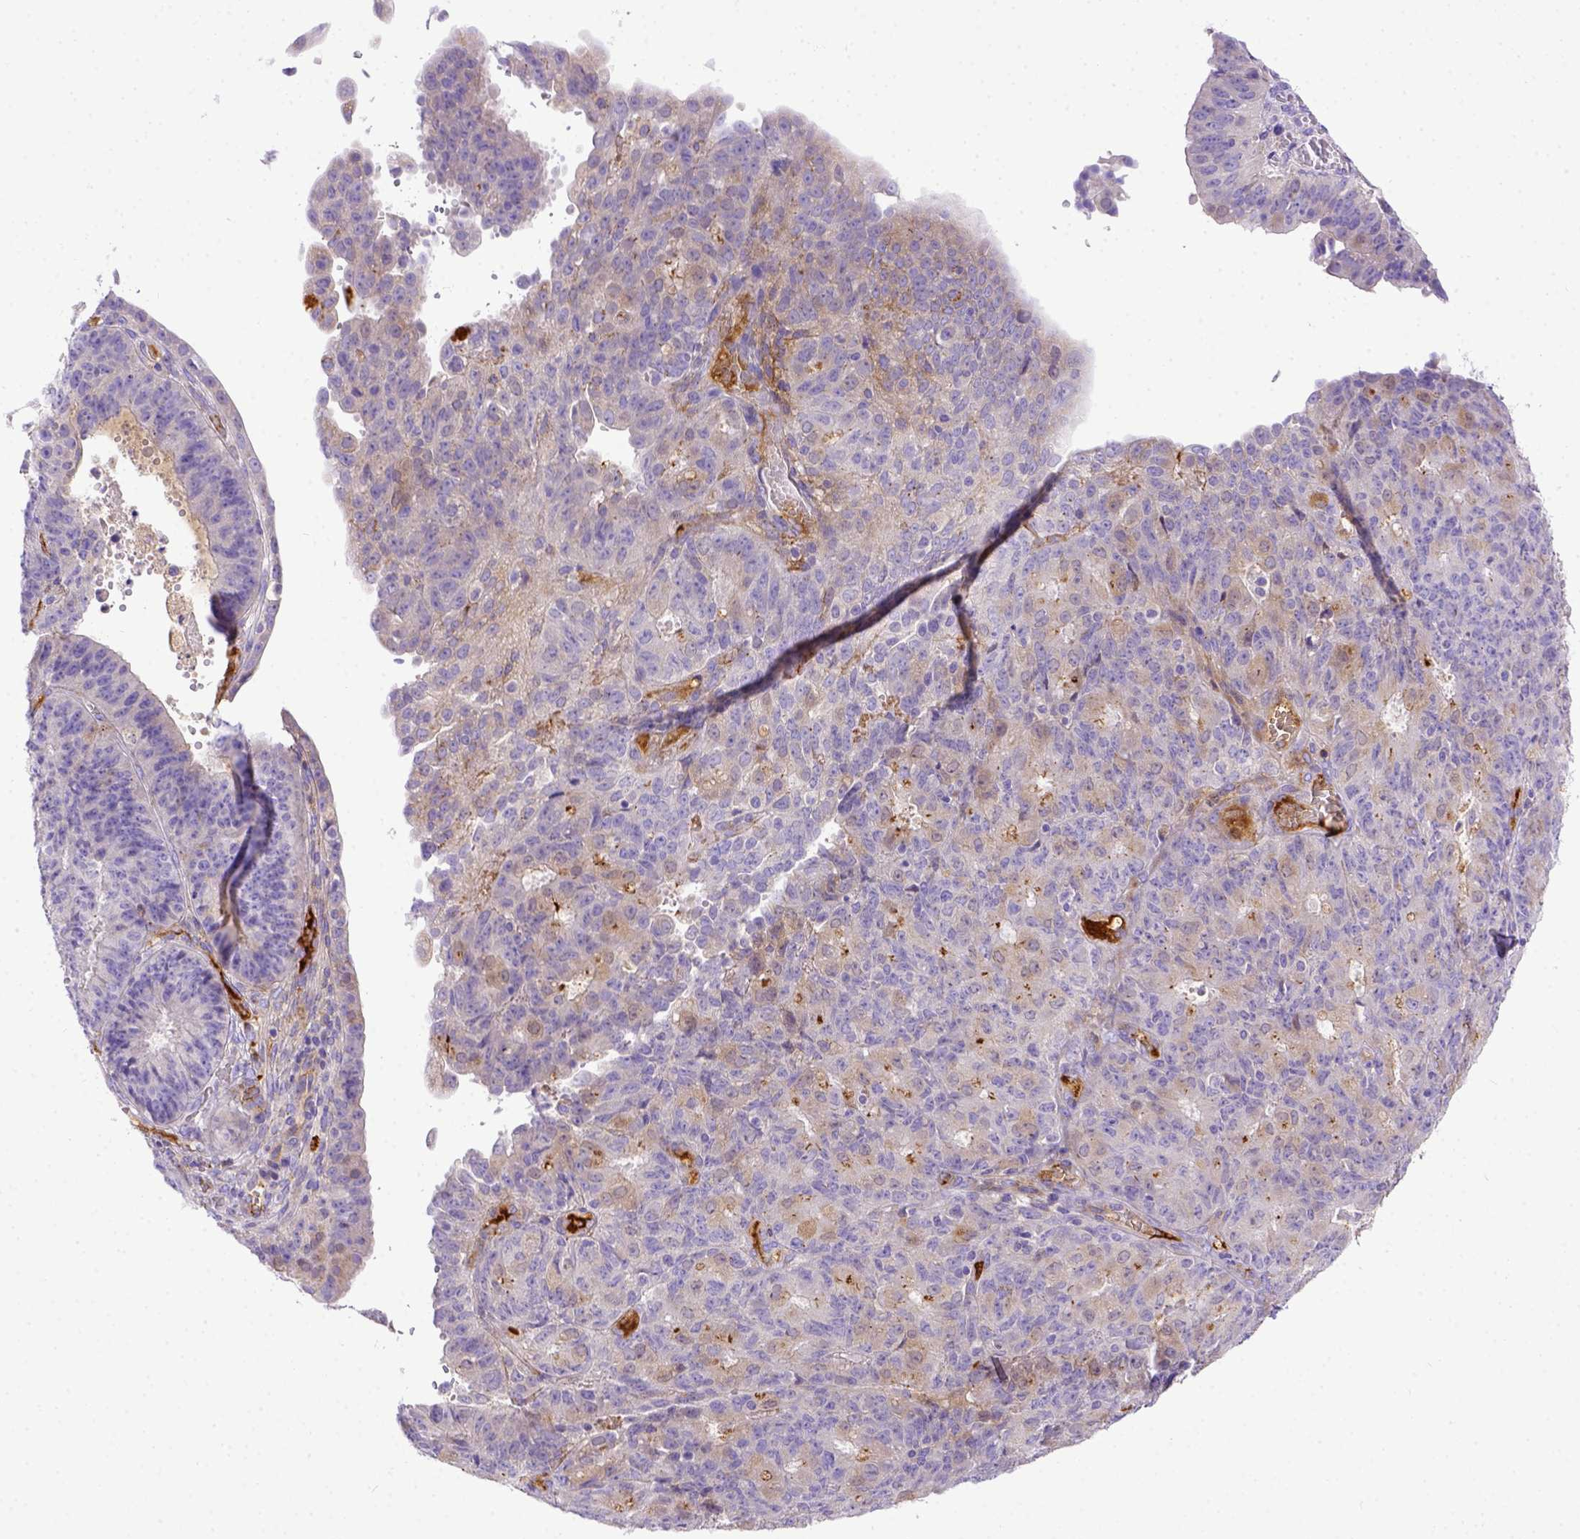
{"staining": {"intensity": "weak", "quantity": "<25%", "location": "cytoplasmic/membranous"}, "tissue": "ovarian cancer", "cell_type": "Tumor cells", "image_type": "cancer", "snomed": [{"axis": "morphology", "description": "Carcinoma, endometroid"}, {"axis": "topography", "description": "Ovary"}], "caption": "DAB immunohistochemical staining of human endometroid carcinoma (ovarian) displays no significant positivity in tumor cells.", "gene": "CFAP300", "patient": {"sex": "female", "age": 42}}